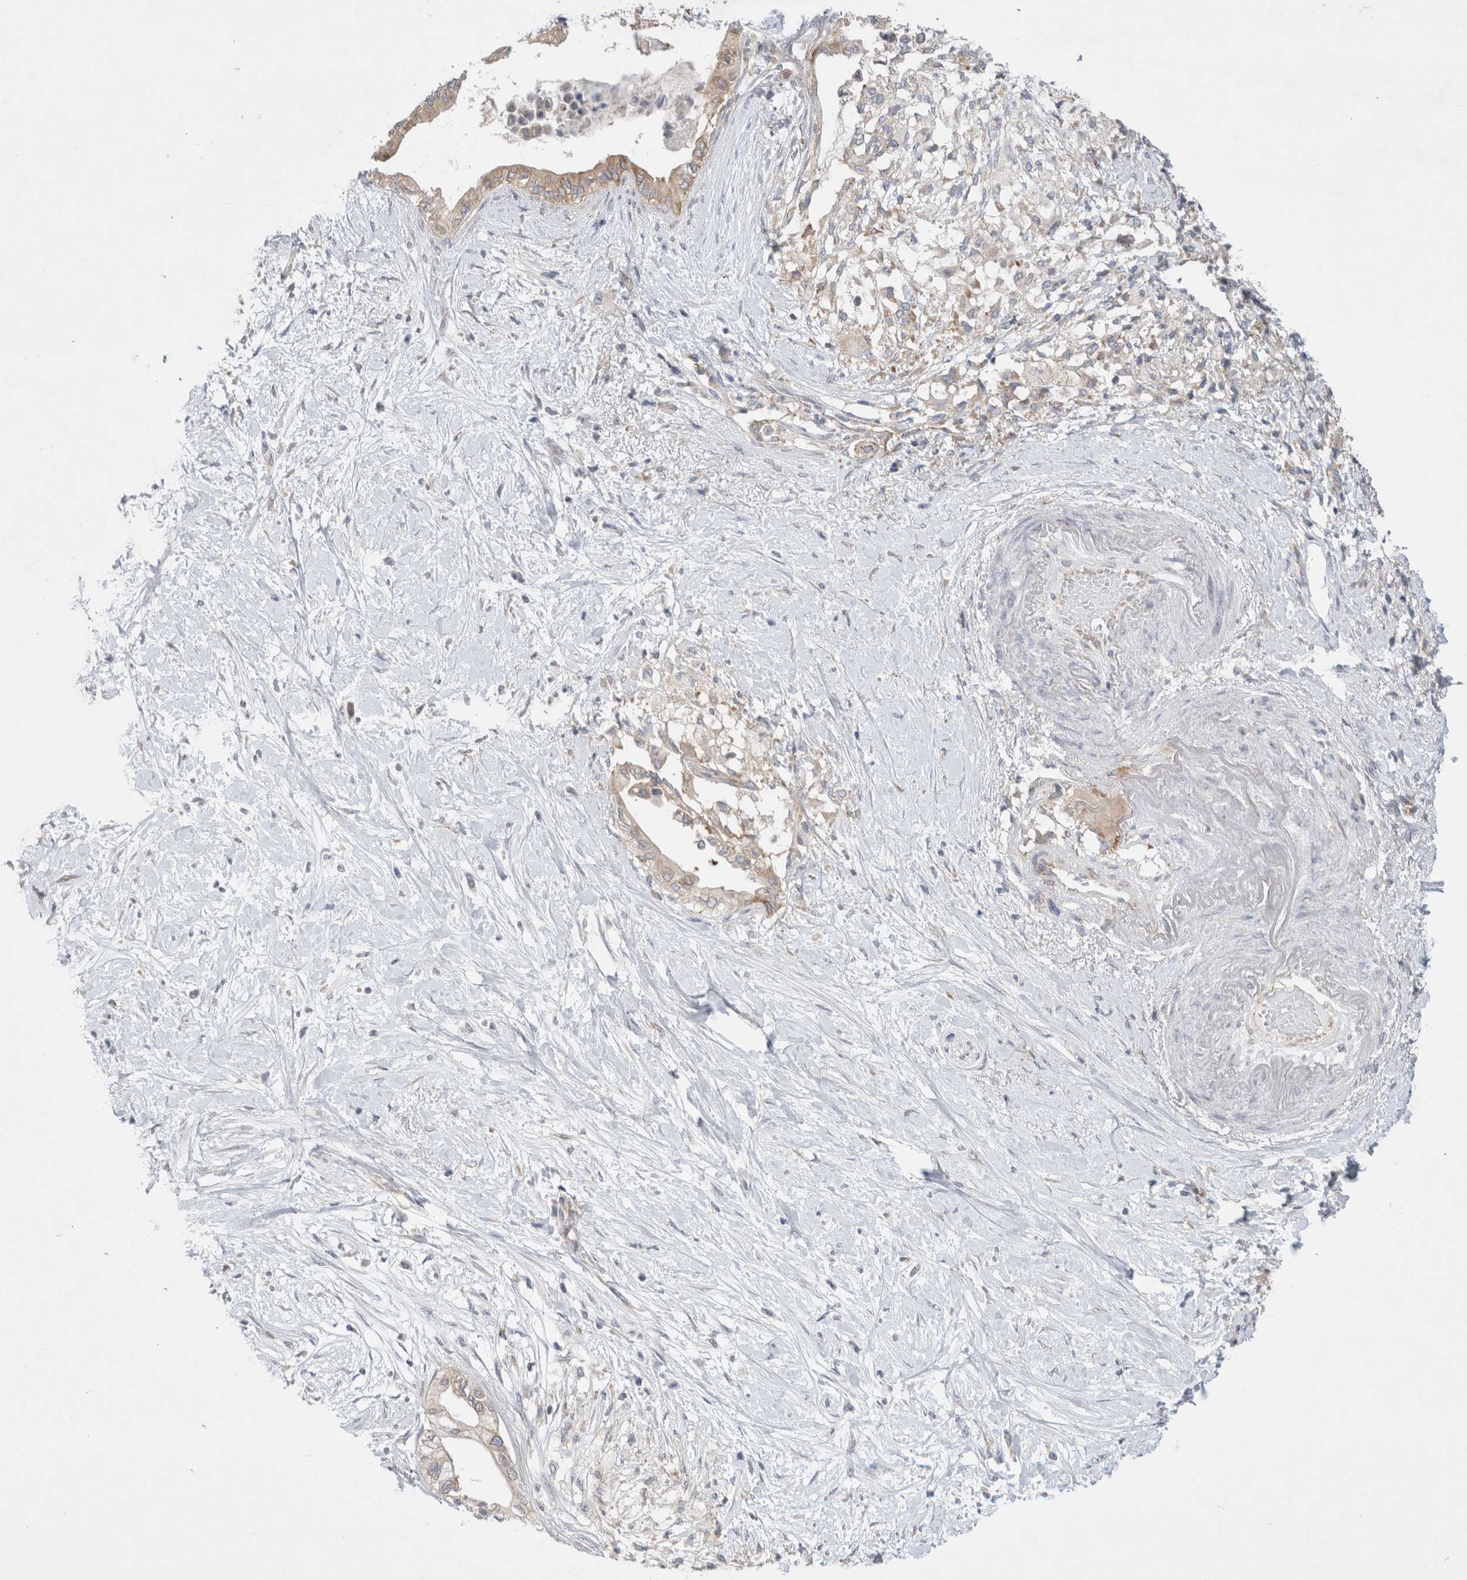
{"staining": {"intensity": "weak", "quantity": "25%-75%", "location": "cytoplasmic/membranous"}, "tissue": "pancreatic cancer", "cell_type": "Tumor cells", "image_type": "cancer", "snomed": [{"axis": "morphology", "description": "Normal tissue, NOS"}, {"axis": "morphology", "description": "Adenocarcinoma, NOS"}, {"axis": "topography", "description": "Pancreas"}, {"axis": "topography", "description": "Duodenum"}], "caption": "Brown immunohistochemical staining in human pancreatic cancer (adenocarcinoma) reveals weak cytoplasmic/membranous positivity in approximately 25%-75% of tumor cells. The protein is shown in brown color, while the nuclei are stained blue.", "gene": "ZNF23", "patient": {"sex": "female", "age": 60}}